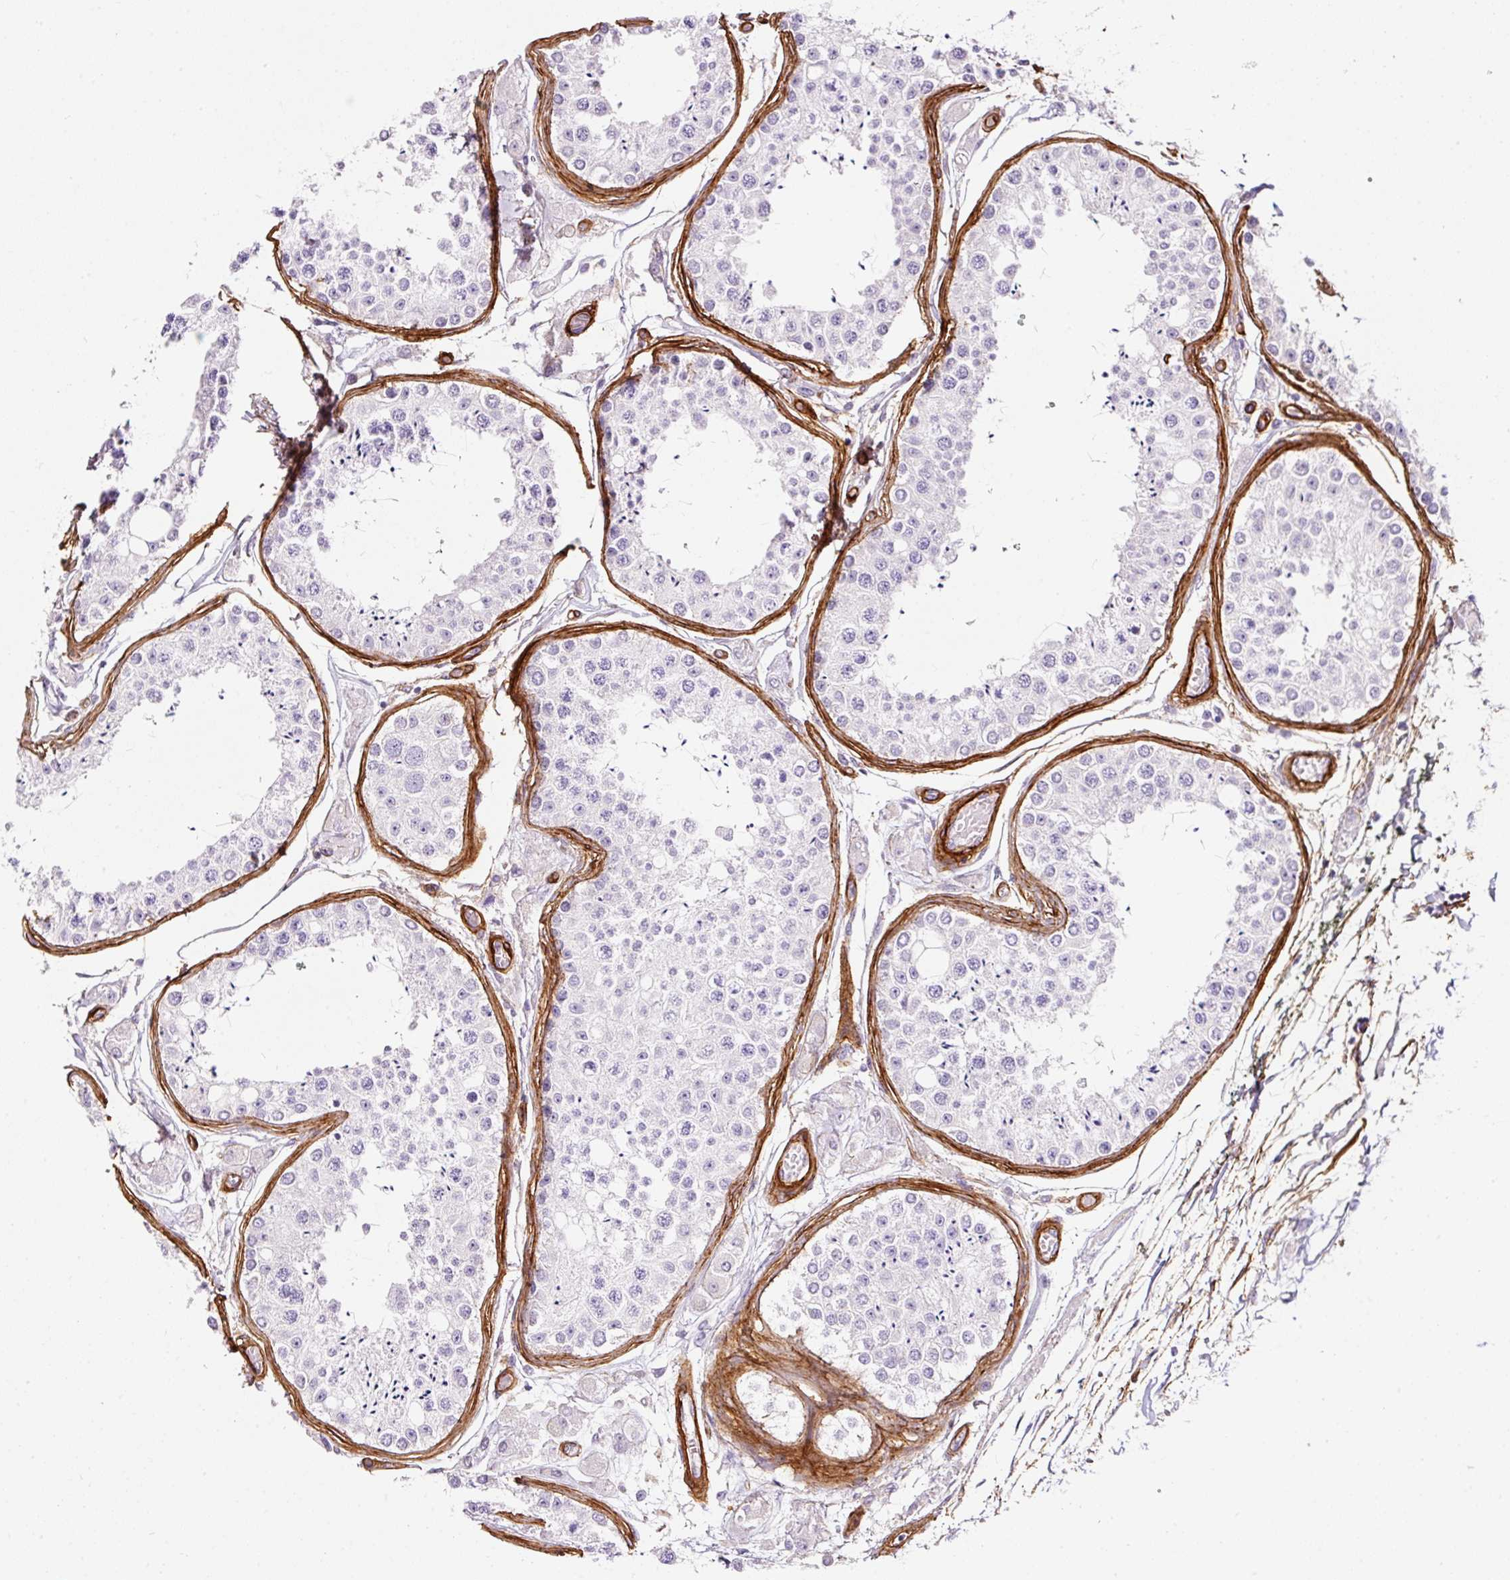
{"staining": {"intensity": "negative", "quantity": "none", "location": "none"}, "tissue": "testis", "cell_type": "Cells in seminiferous ducts", "image_type": "normal", "snomed": [{"axis": "morphology", "description": "Normal tissue, NOS"}, {"axis": "topography", "description": "Testis"}], "caption": "Cells in seminiferous ducts are negative for protein expression in normal human testis. Nuclei are stained in blue.", "gene": "LOXL4", "patient": {"sex": "male", "age": 25}}